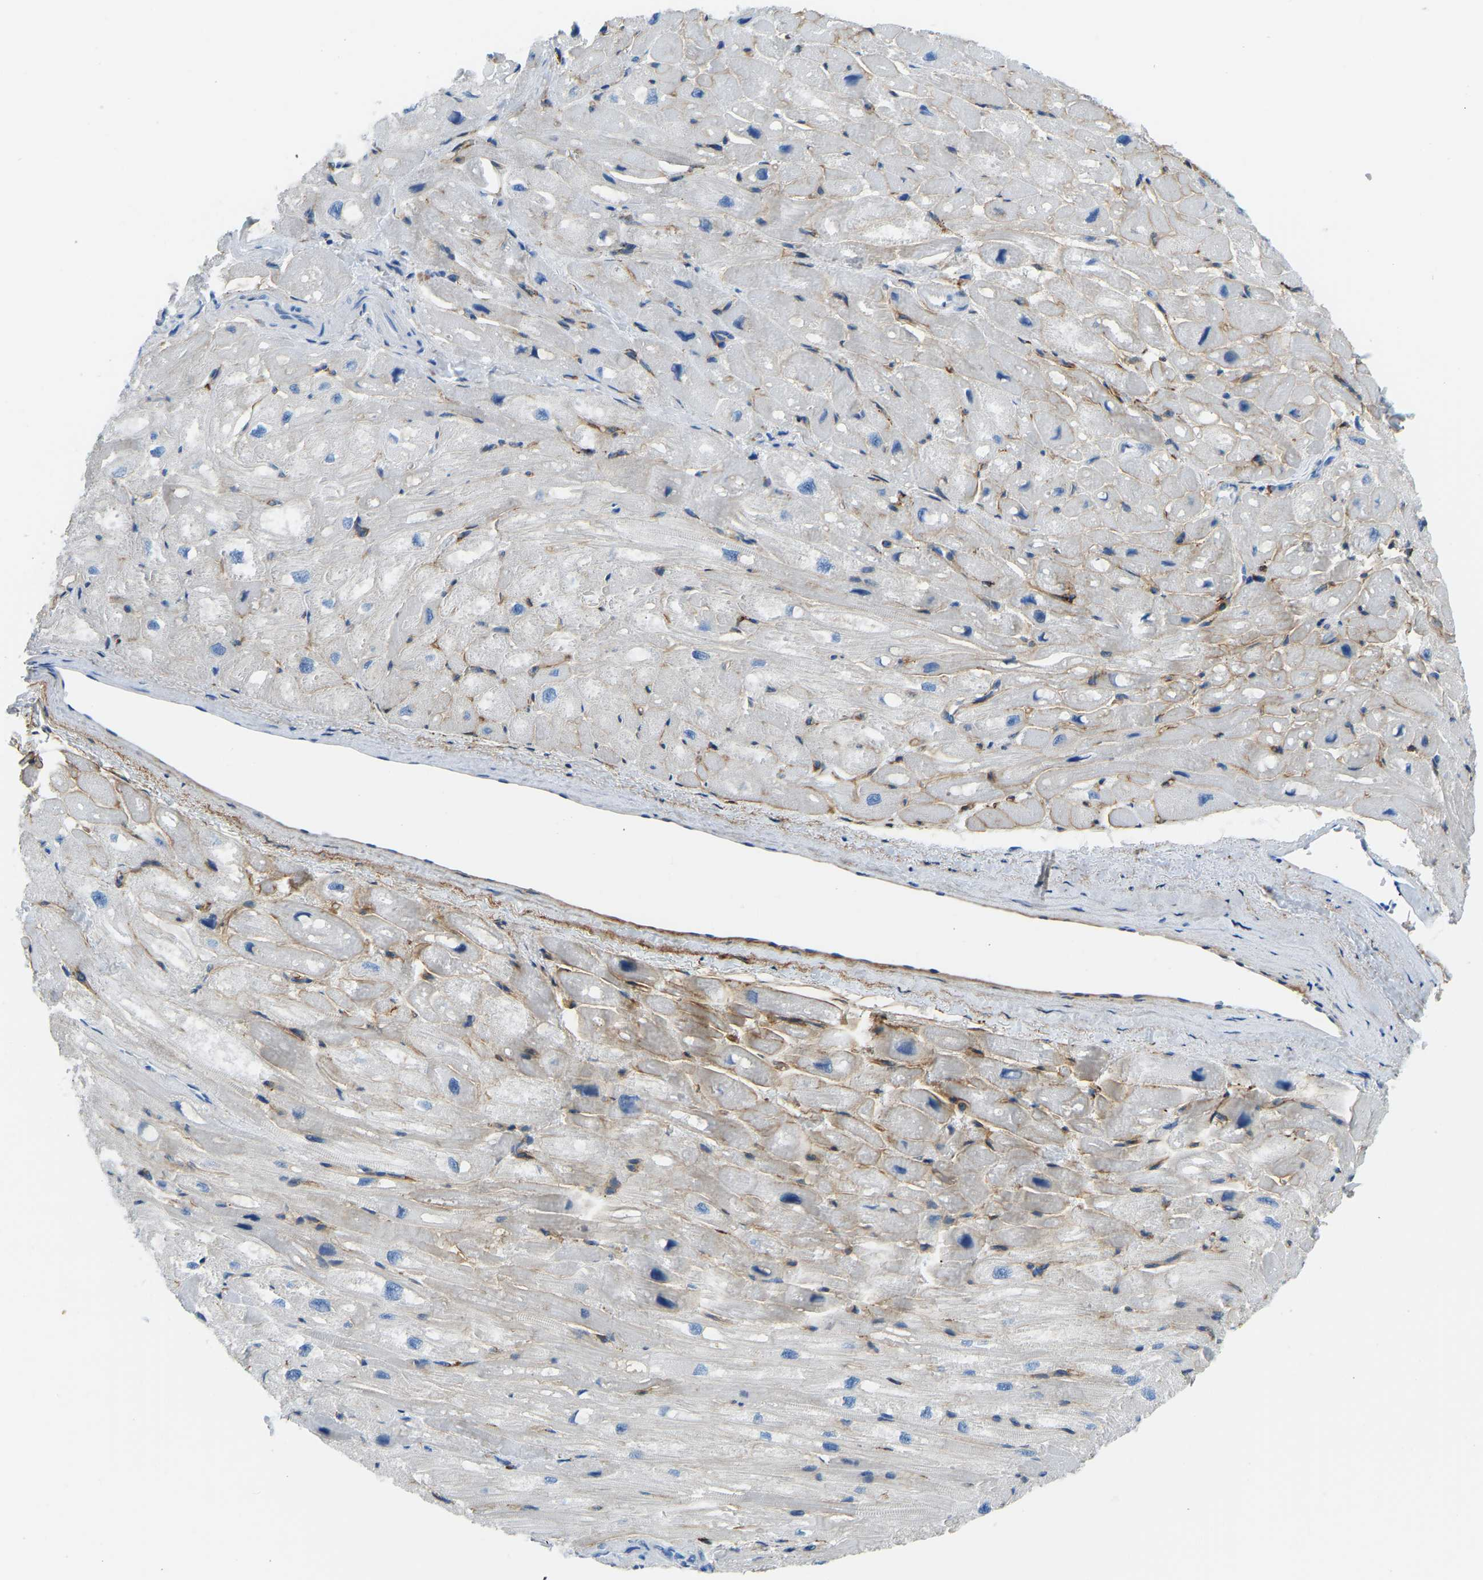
{"staining": {"intensity": "moderate", "quantity": "25%-75%", "location": "cytoplasmic/membranous"}, "tissue": "heart muscle", "cell_type": "Cardiomyocytes", "image_type": "normal", "snomed": [{"axis": "morphology", "description": "Normal tissue, NOS"}, {"axis": "topography", "description": "Heart"}], "caption": "Protein positivity by IHC shows moderate cytoplasmic/membranous expression in about 25%-75% of cardiomyocytes in unremarkable heart muscle. The staining was performed using DAB (3,3'-diaminobenzidine) to visualize the protein expression in brown, while the nuclei were stained in blue with hematoxylin (Magnification: 20x).", "gene": "COL15A1", "patient": {"sex": "male", "age": 49}}